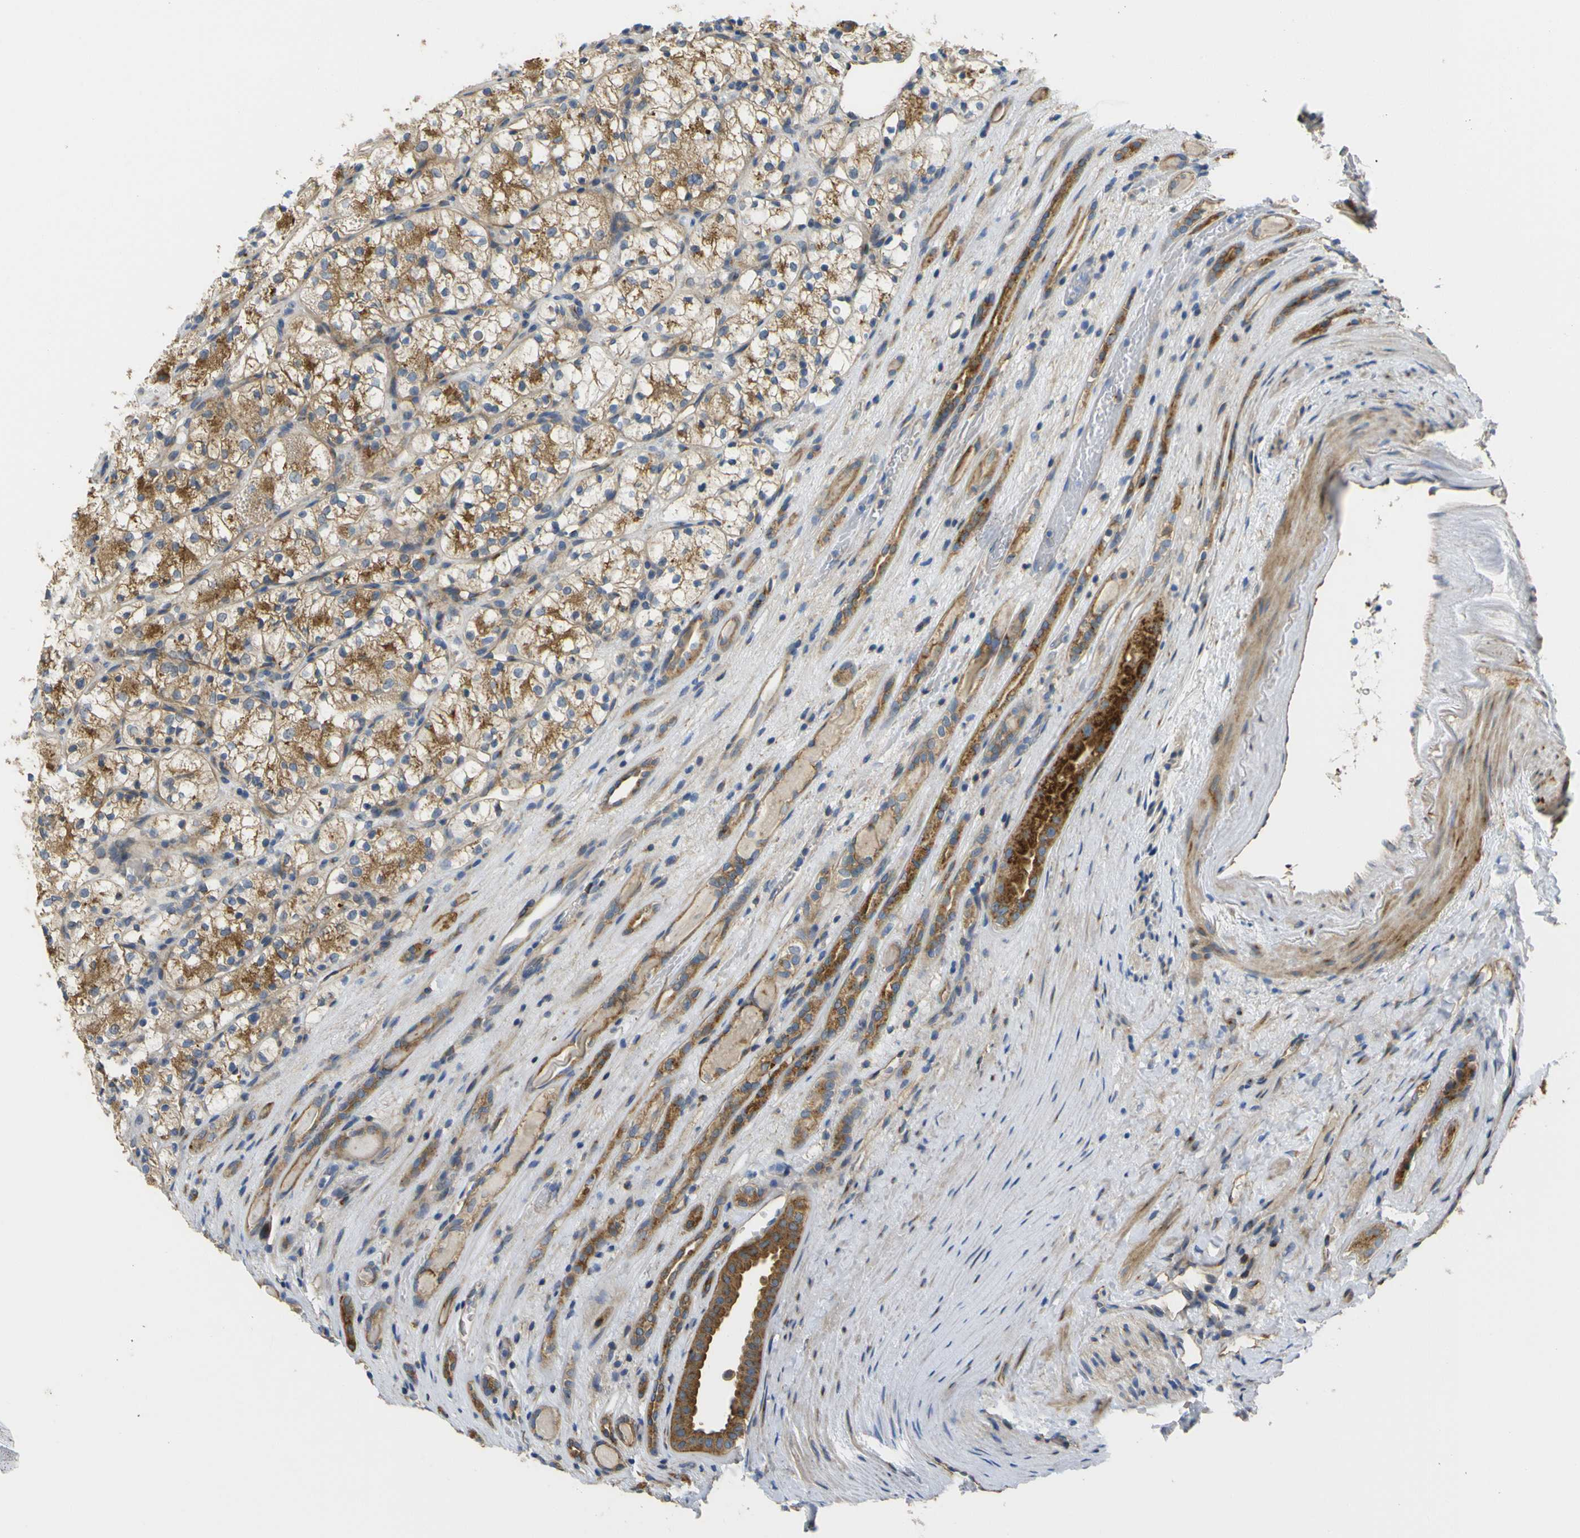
{"staining": {"intensity": "moderate", "quantity": ">75%", "location": "cytoplasmic/membranous"}, "tissue": "renal cancer", "cell_type": "Tumor cells", "image_type": "cancer", "snomed": [{"axis": "morphology", "description": "Adenocarcinoma, NOS"}, {"axis": "topography", "description": "Kidney"}], "caption": "Approximately >75% of tumor cells in renal cancer (adenocarcinoma) show moderate cytoplasmic/membranous protein positivity as visualized by brown immunohistochemical staining.", "gene": "SYPL1", "patient": {"sex": "female", "age": 60}}